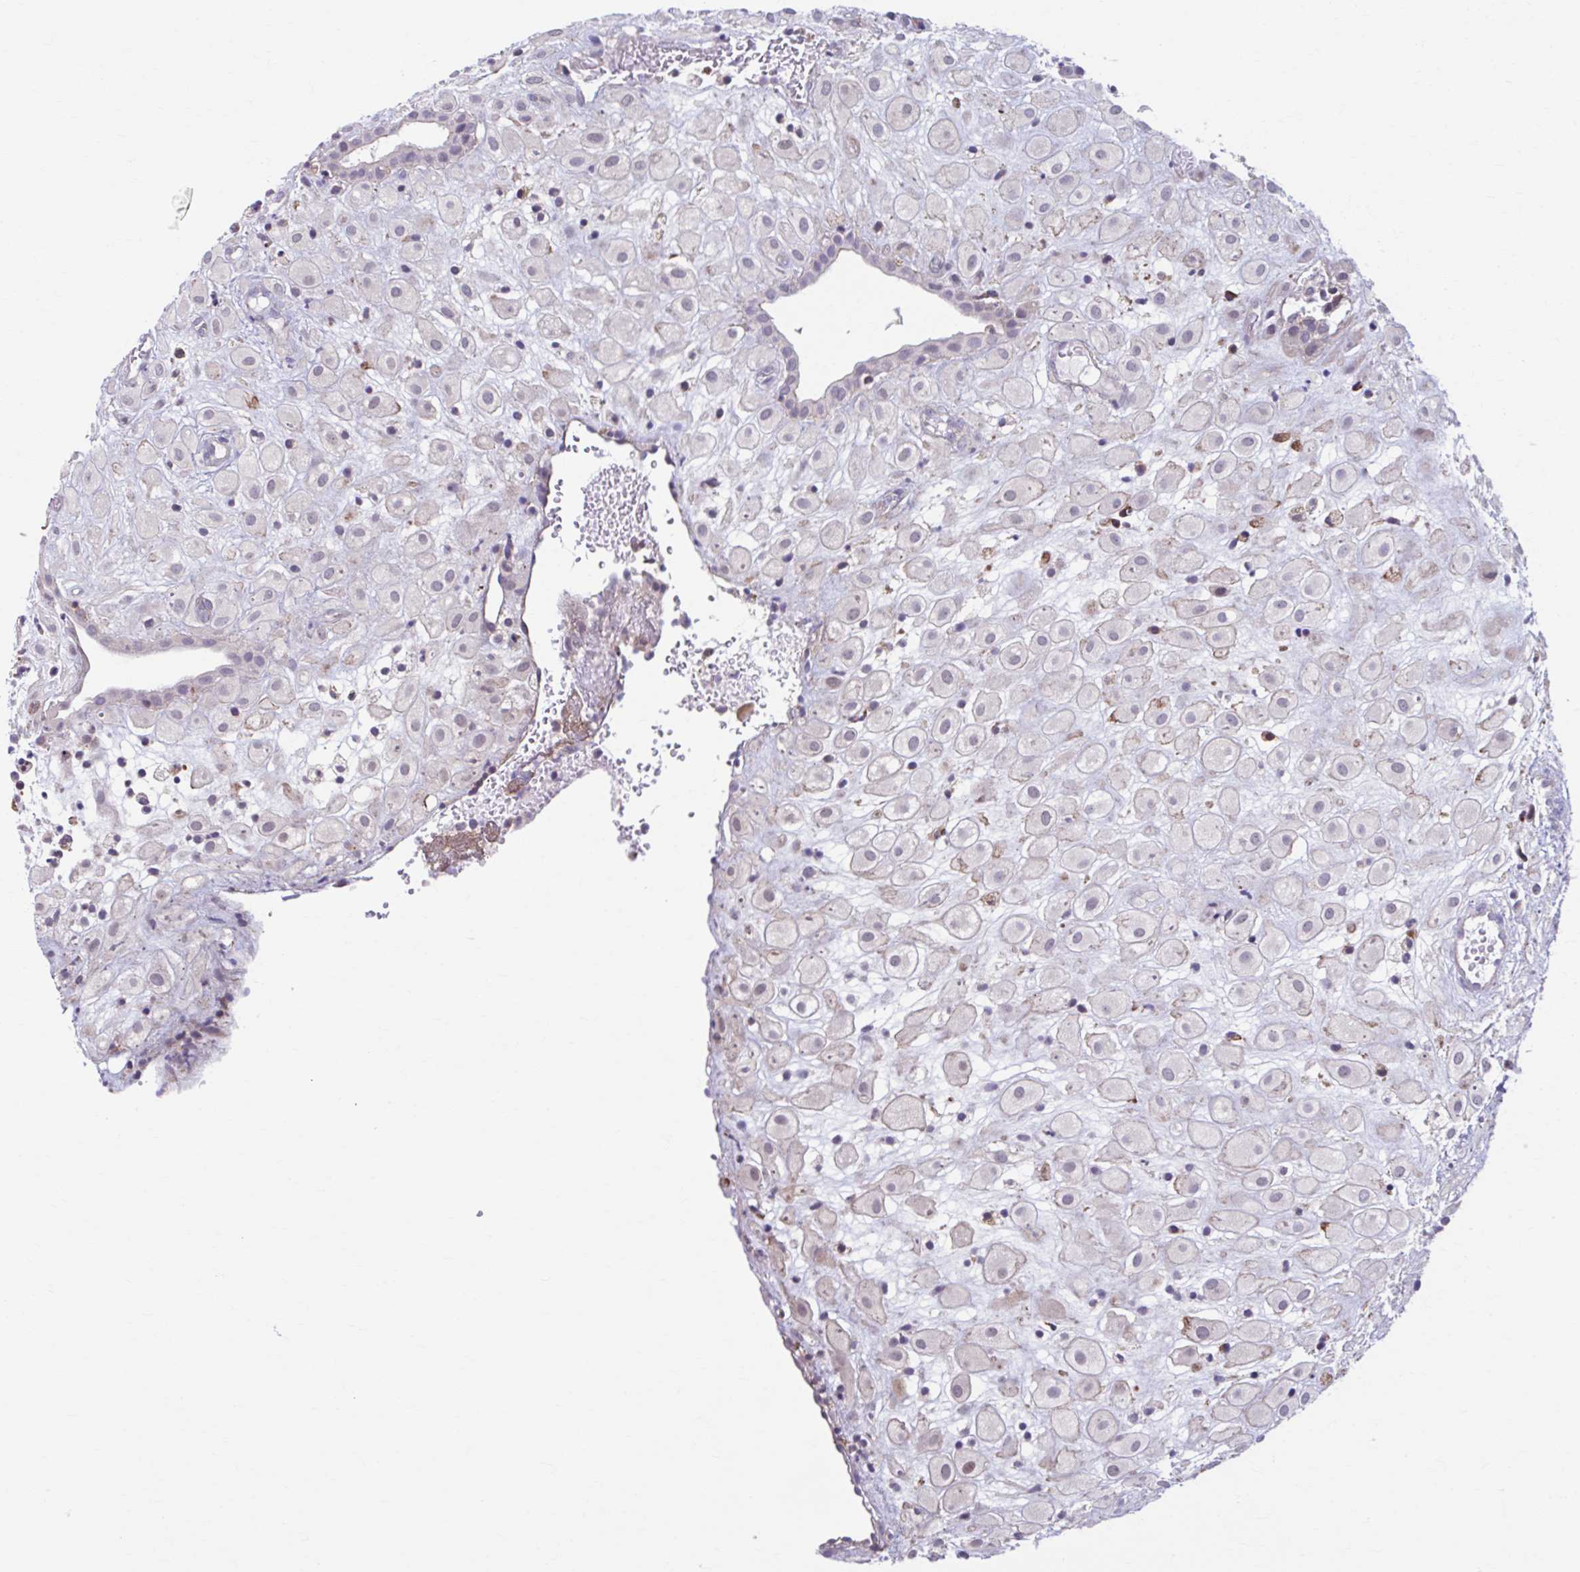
{"staining": {"intensity": "negative", "quantity": "none", "location": "none"}, "tissue": "placenta", "cell_type": "Decidual cells", "image_type": "normal", "snomed": [{"axis": "morphology", "description": "Normal tissue, NOS"}, {"axis": "topography", "description": "Placenta"}], "caption": "This is an IHC histopathology image of normal human placenta. There is no staining in decidual cells.", "gene": "ADAT3", "patient": {"sex": "female", "age": 24}}